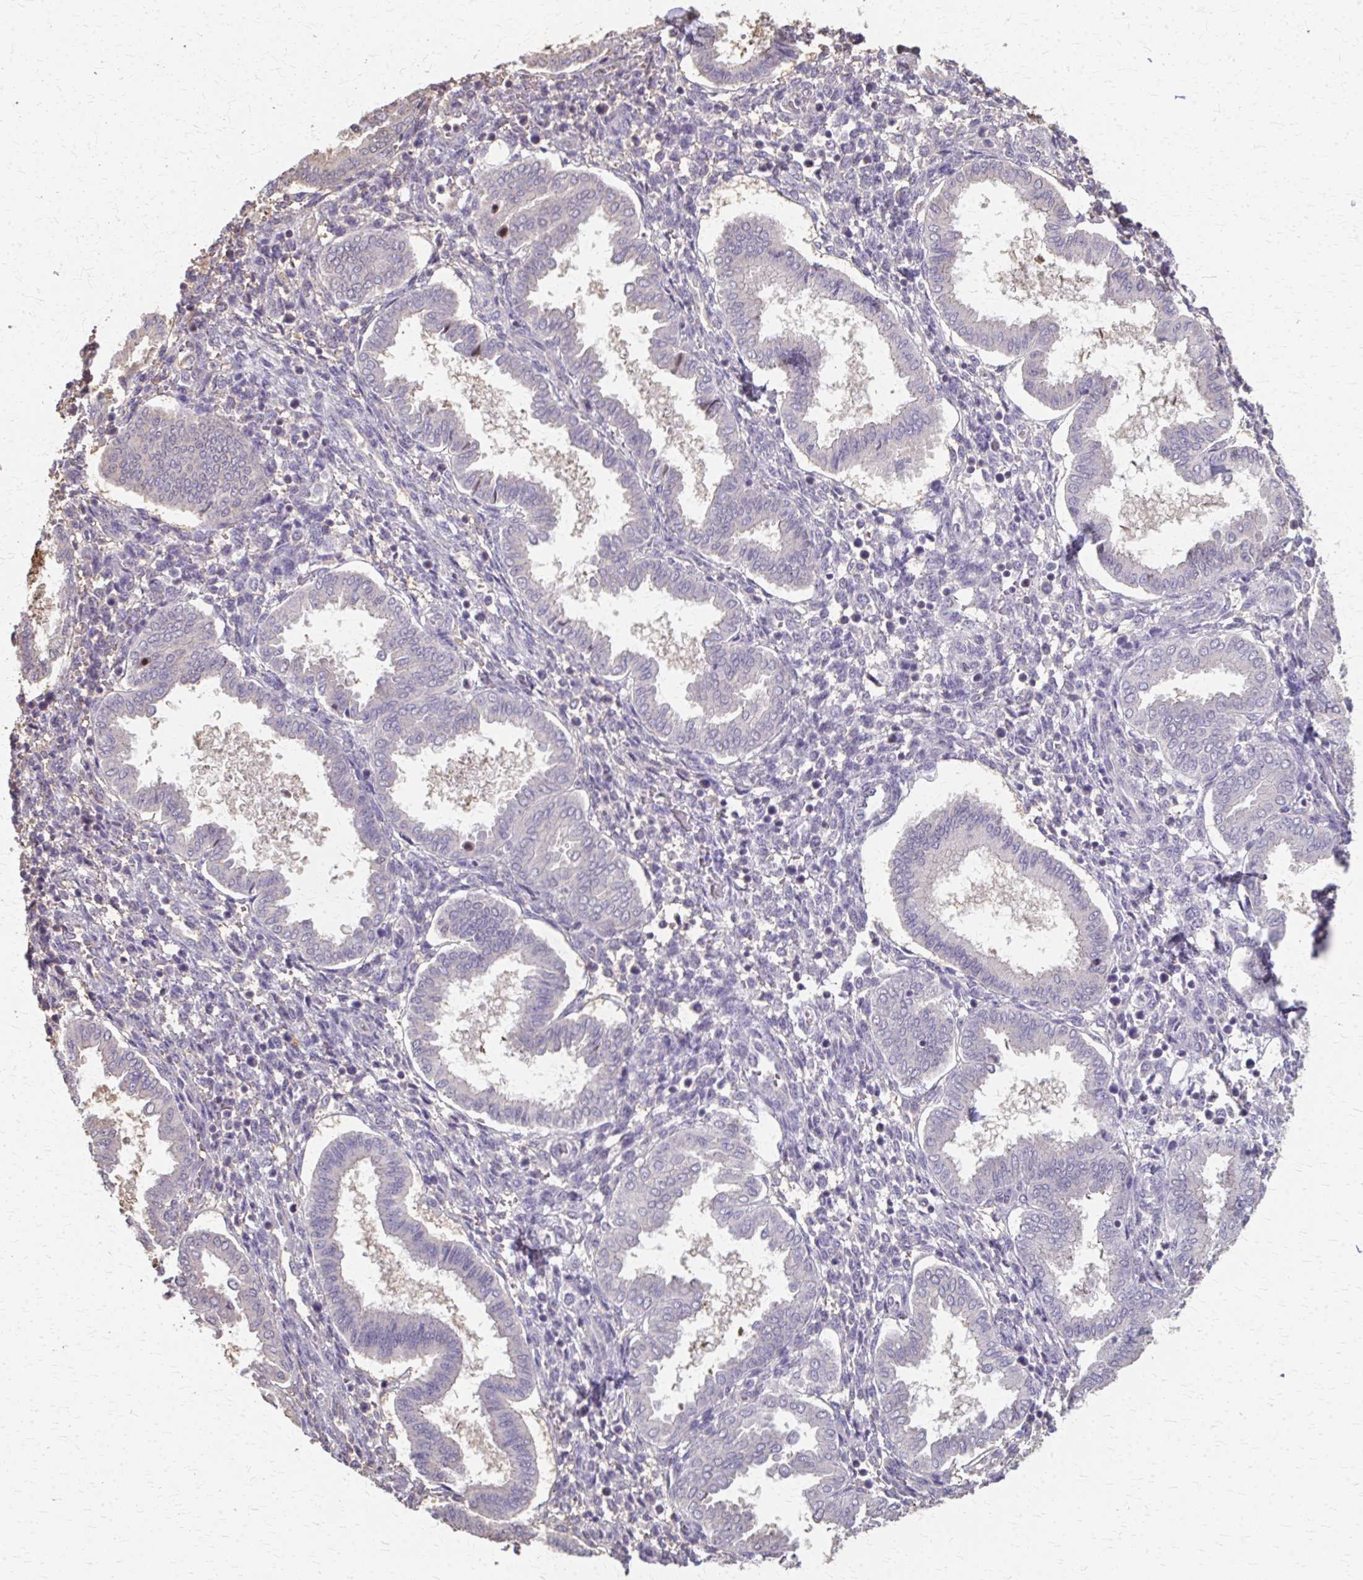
{"staining": {"intensity": "negative", "quantity": "none", "location": "none"}, "tissue": "endometrium", "cell_type": "Cells in endometrial stroma", "image_type": "normal", "snomed": [{"axis": "morphology", "description": "Normal tissue, NOS"}, {"axis": "topography", "description": "Endometrium"}], "caption": "Micrograph shows no protein expression in cells in endometrial stroma of unremarkable endometrium. (DAB (3,3'-diaminobenzidine) immunohistochemistry with hematoxylin counter stain).", "gene": "RABGAP1L", "patient": {"sex": "female", "age": 24}}